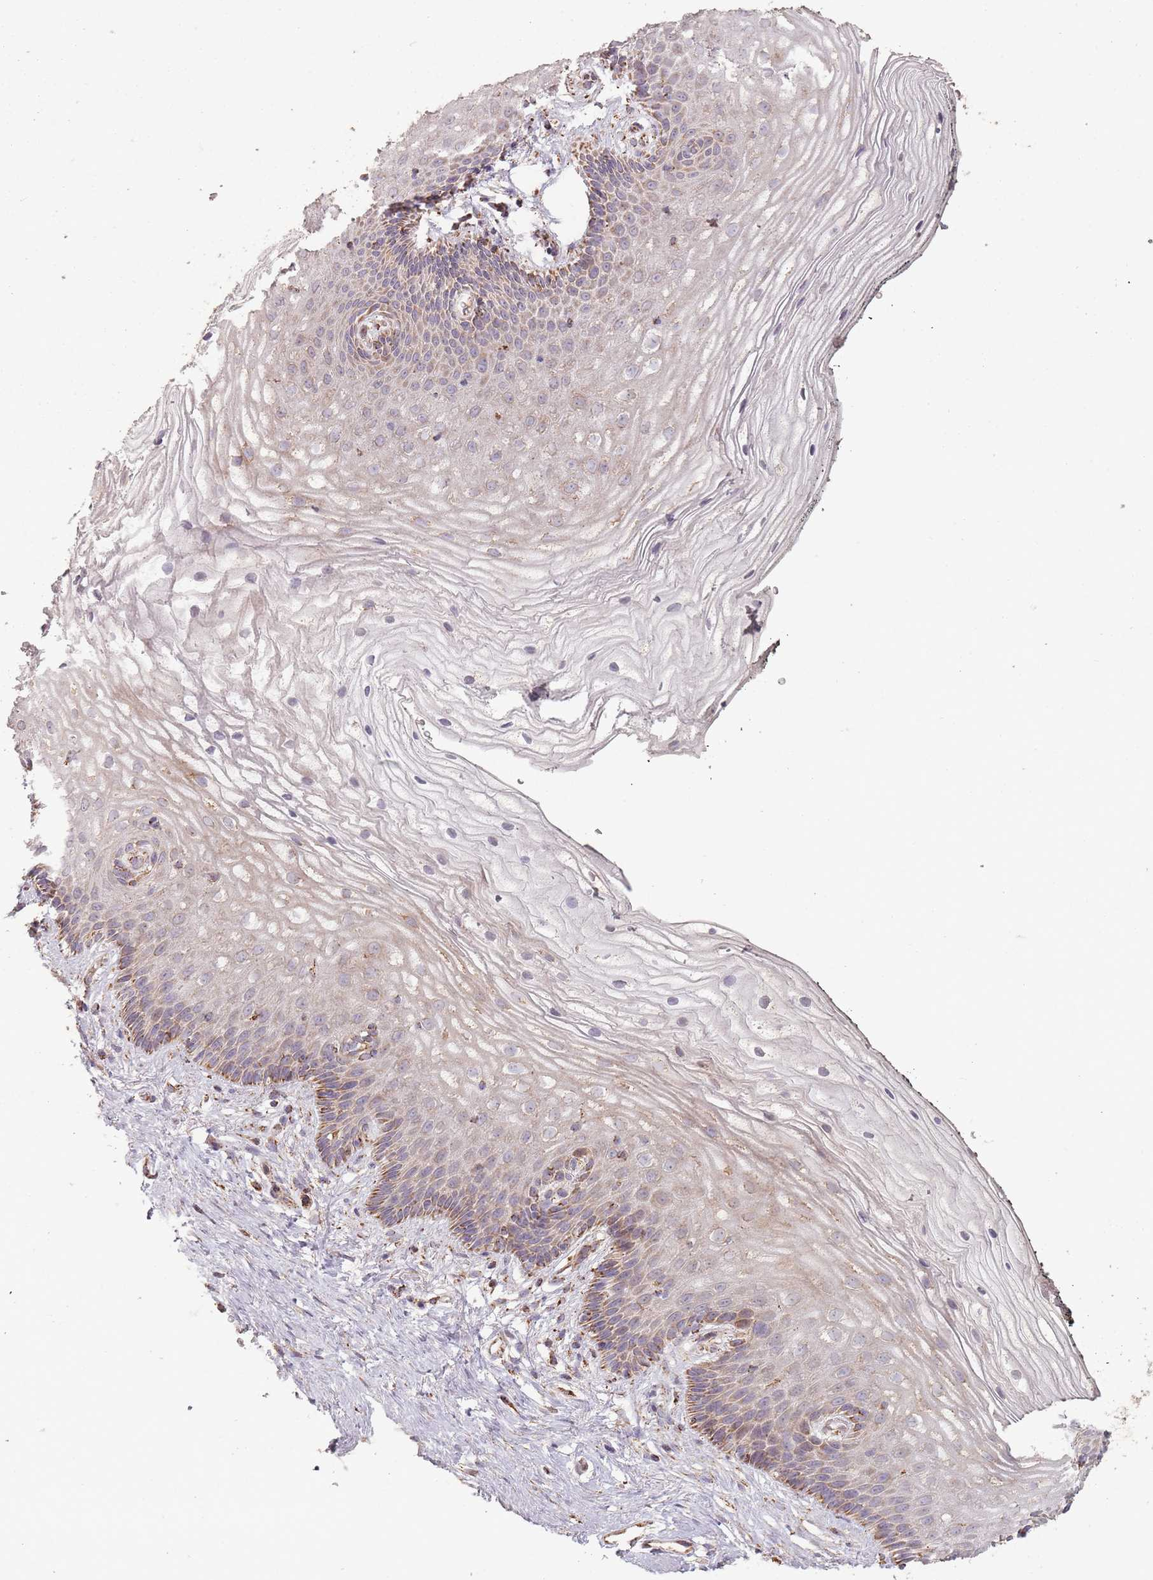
{"staining": {"intensity": "strong", "quantity": "<25%", "location": "cytoplasmic/membranous"}, "tissue": "vagina", "cell_type": "Squamous epithelial cells", "image_type": "normal", "snomed": [{"axis": "morphology", "description": "Normal tissue, NOS"}, {"axis": "topography", "description": "Vagina"}], "caption": "Squamous epithelial cells exhibit medium levels of strong cytoplasmic/membranous staining in about <25% of cells in benign vagina.", "gene": "CNOT8", "patient": {"sex": "female", "age": 47}}